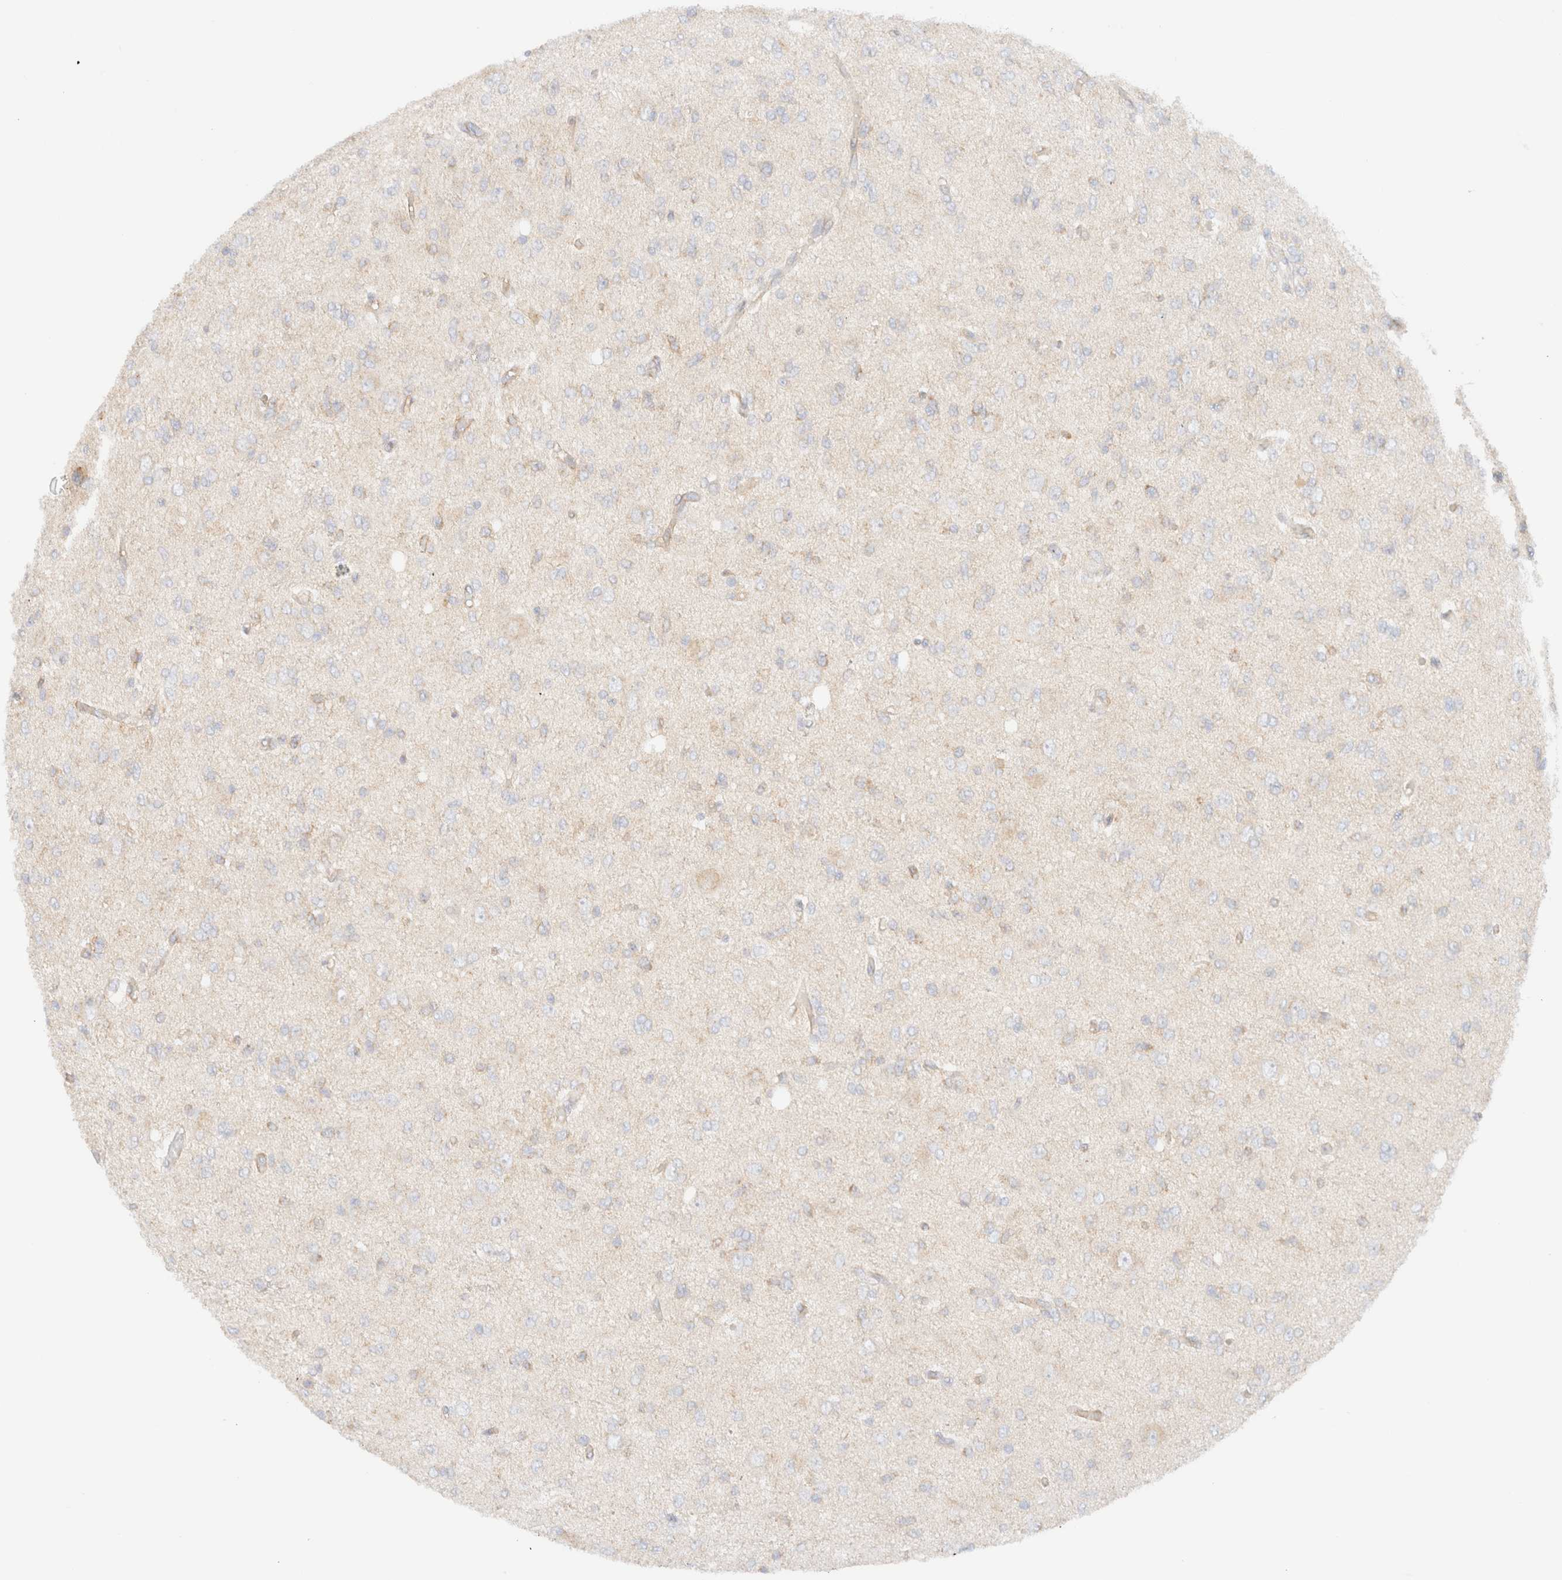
{"staining": {"intensity": "negative", "quantity": "none", "location": "none"}, "tissue": "glioma", "cell_type": "Tumor cells", "image_type": "cancer", "snomed": [{"axis": "morphology", "description": "Glioma, malignant, High grade"}, {"axis": "topography", "description": "Brain"}], "caption": "There is no significant positivity in tumor cells of malignant glioma (high-grade).", "gene": "MYO10", "patient": {"sex": "female", "age": 59}}